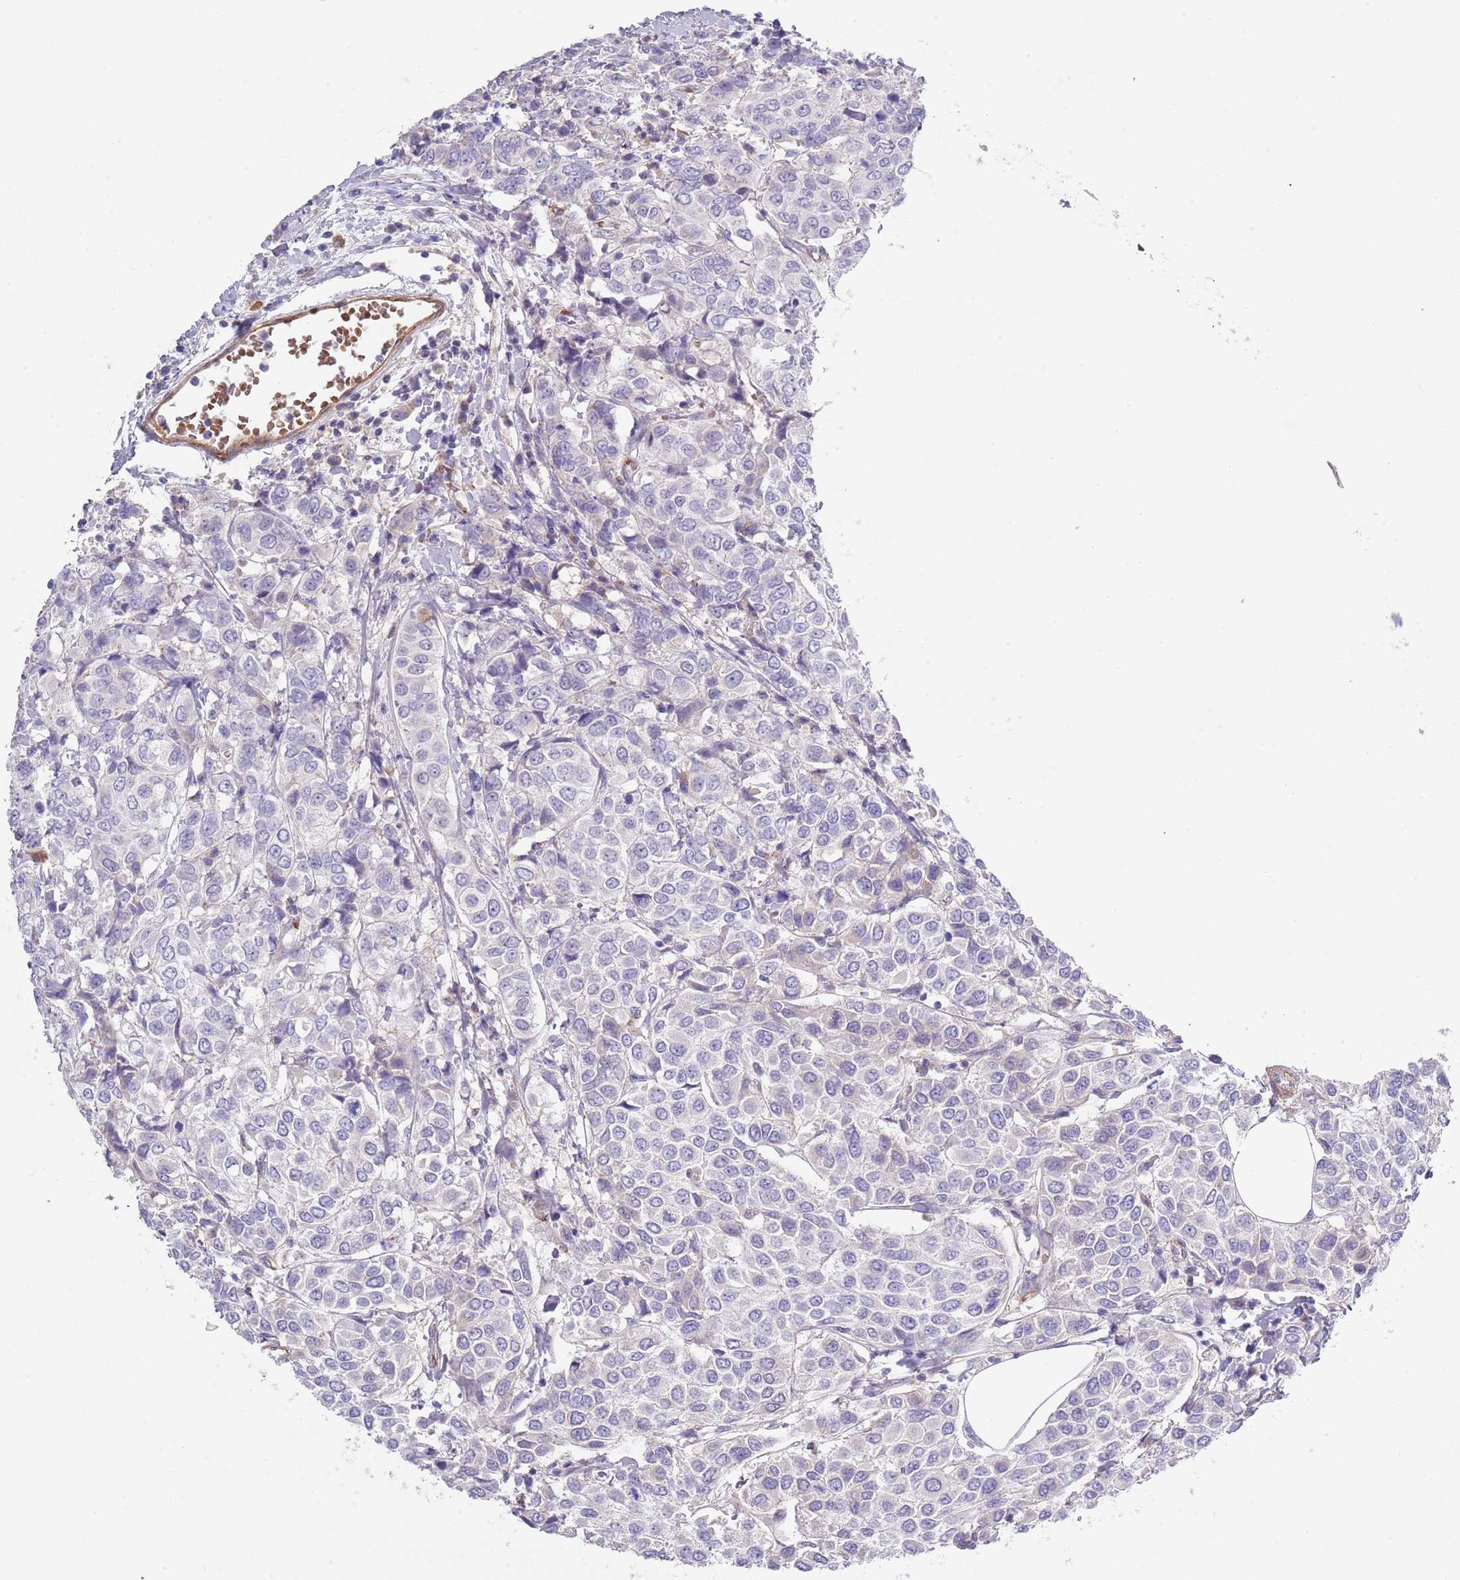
{"staining": {"intensity": "negative", "quantity": "none", "location": "none"}, "tissue": "breast cancer", "cell_type": "Tumor cells", "image_type": "cancer", "snomed": [{"axis": "morphology", "description": "Duct carcinoma"}, {"axis": "topography", "description": "Breast"}], "caption": "This is a image of immunohistochemistry staining of infiltrating ductal carcinoma (breast), which shows no expression in tumor cells.", "gene": "TINAGL1", "patient": {"sex": "female", "age": 55}}